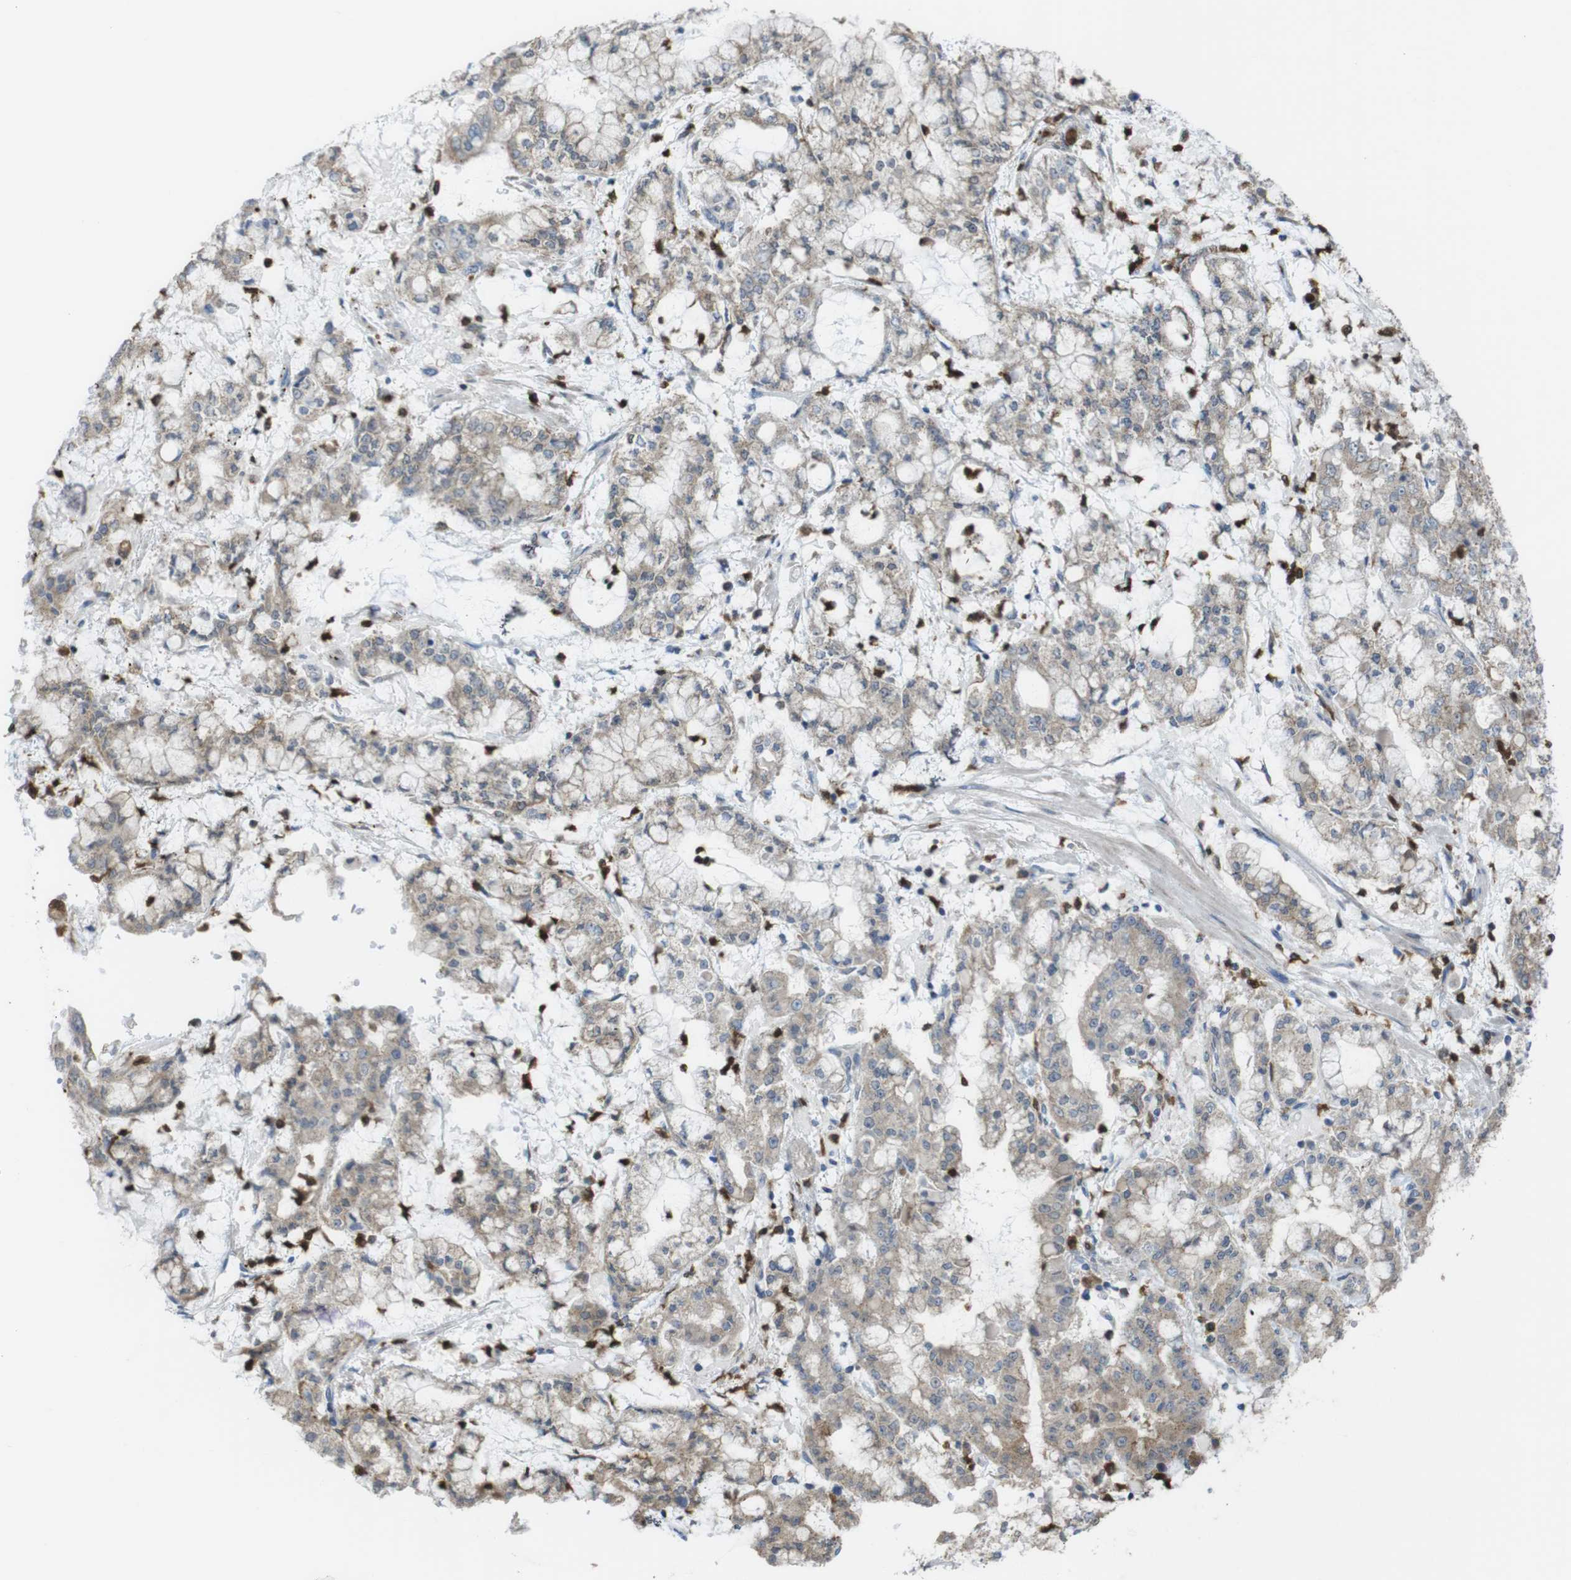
{"staining": {"intensity": "weak", "quantity": ">75%", "location": "cytoplasmic/membranous"}, "tissue": "stomach cancer", "cell_type": "Tumor cells", "image_type": "cancer", "snomed": [{"axis": "morphology", "description": "Adenocarcinoma, NOS"}, {"axis": "topography", "description": "Stomach"}], "caption": "This histopathology image displays stomach cancer stained with IHC to label a protein in brown. The cytoplasmic/membranous of tumor cells show weak positivity for the protein. Nuclei are counter-stained blue.", "gene": "PRKCD", "patient": {"sex": "male", "age": 76}}